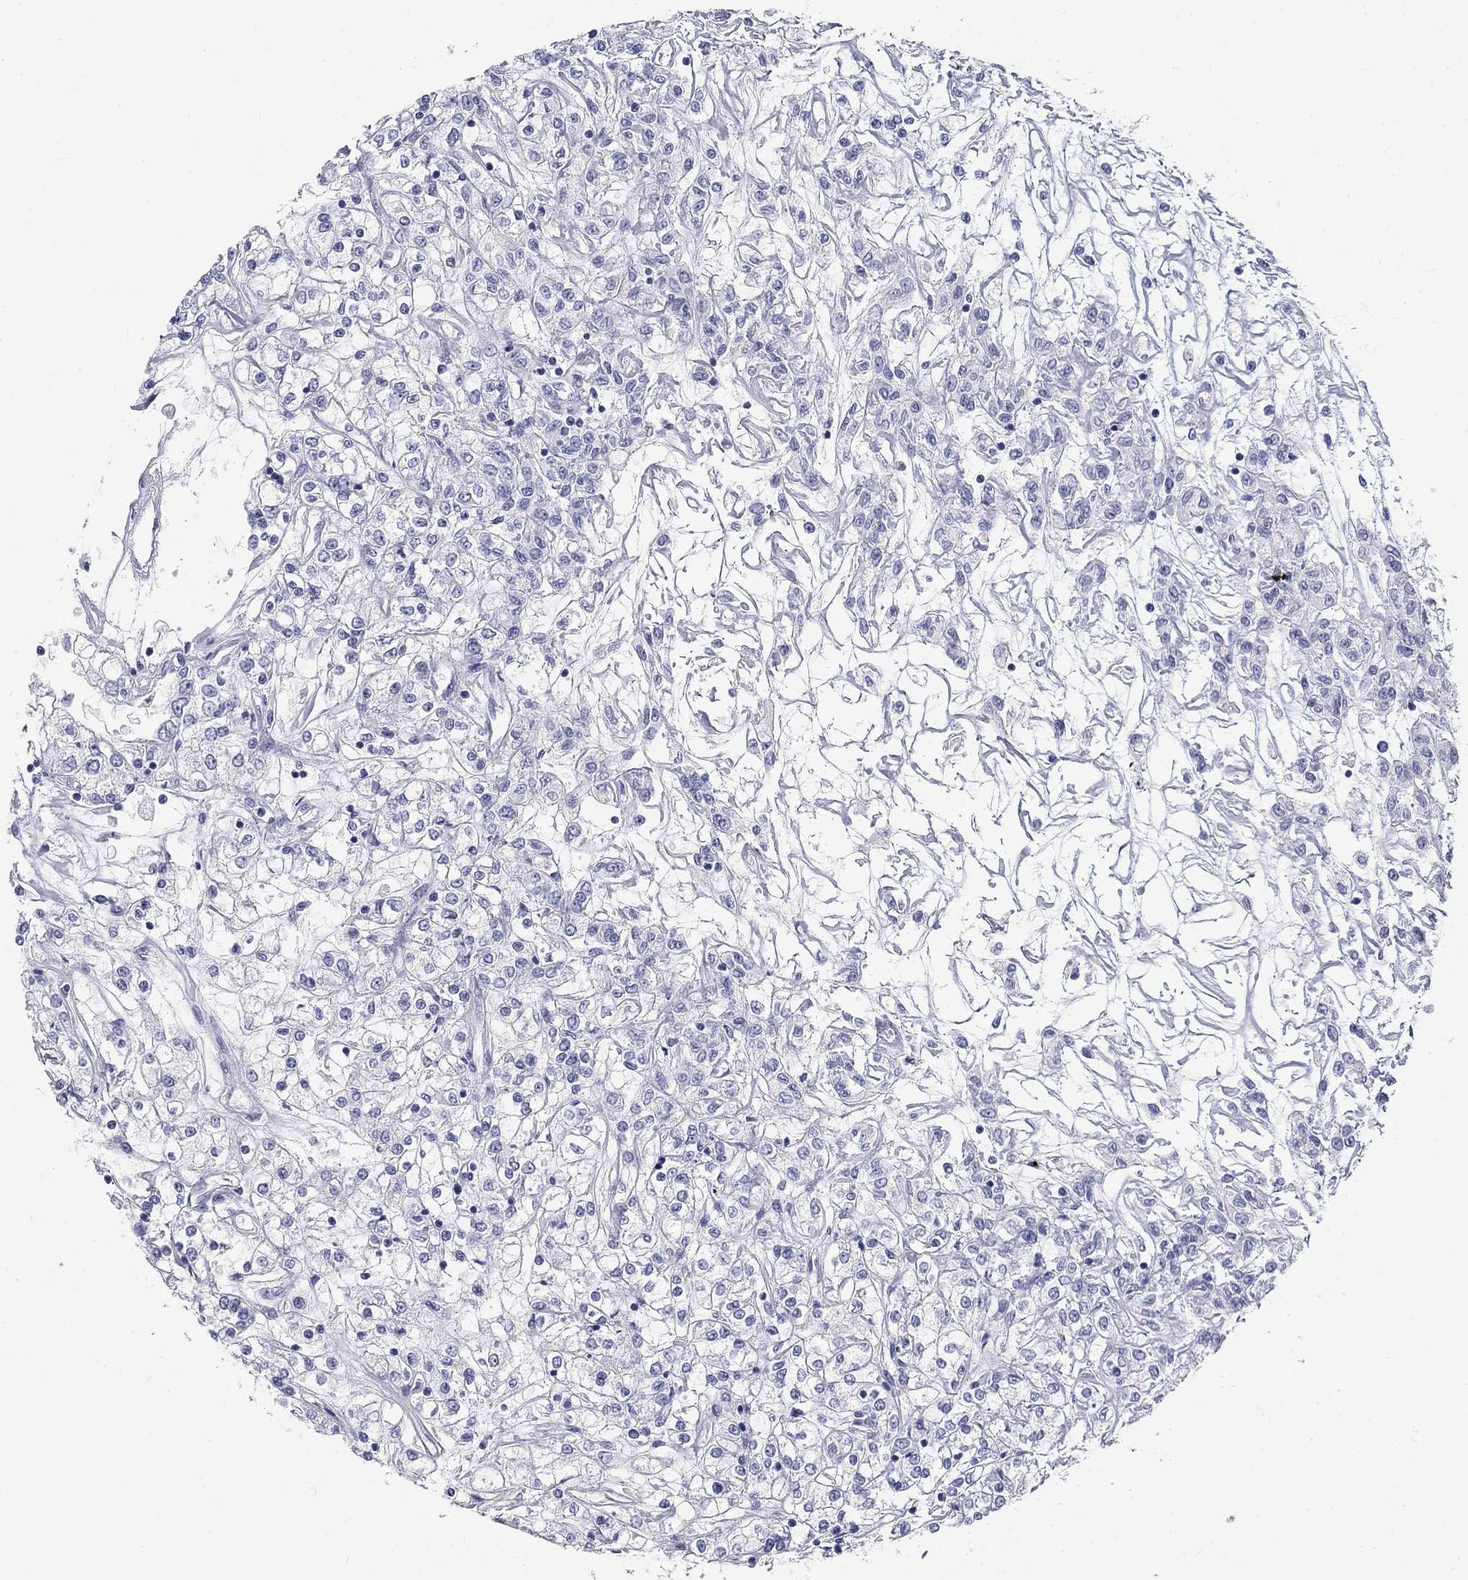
{"staining": {"intensity": "negative", "quantity": "none", "location": "none"}, "tissue": "renal cancer", "cell_type": "Tumor cells", "image_type": "cancer", "snomed": [{"axis": "morphology", "description": "Adenocarcinoma, NOS"}, {"axis": "topography", "description": "Kidney"}], "caption": "Immunohistochemistry micrograph of human renal cancer (adenocarcinoma) stained for a protein (brown), which reveals no positivity in tumor cells.", "gene": "GALNTL5", "patient": {"sex": "female", "age": 59}}